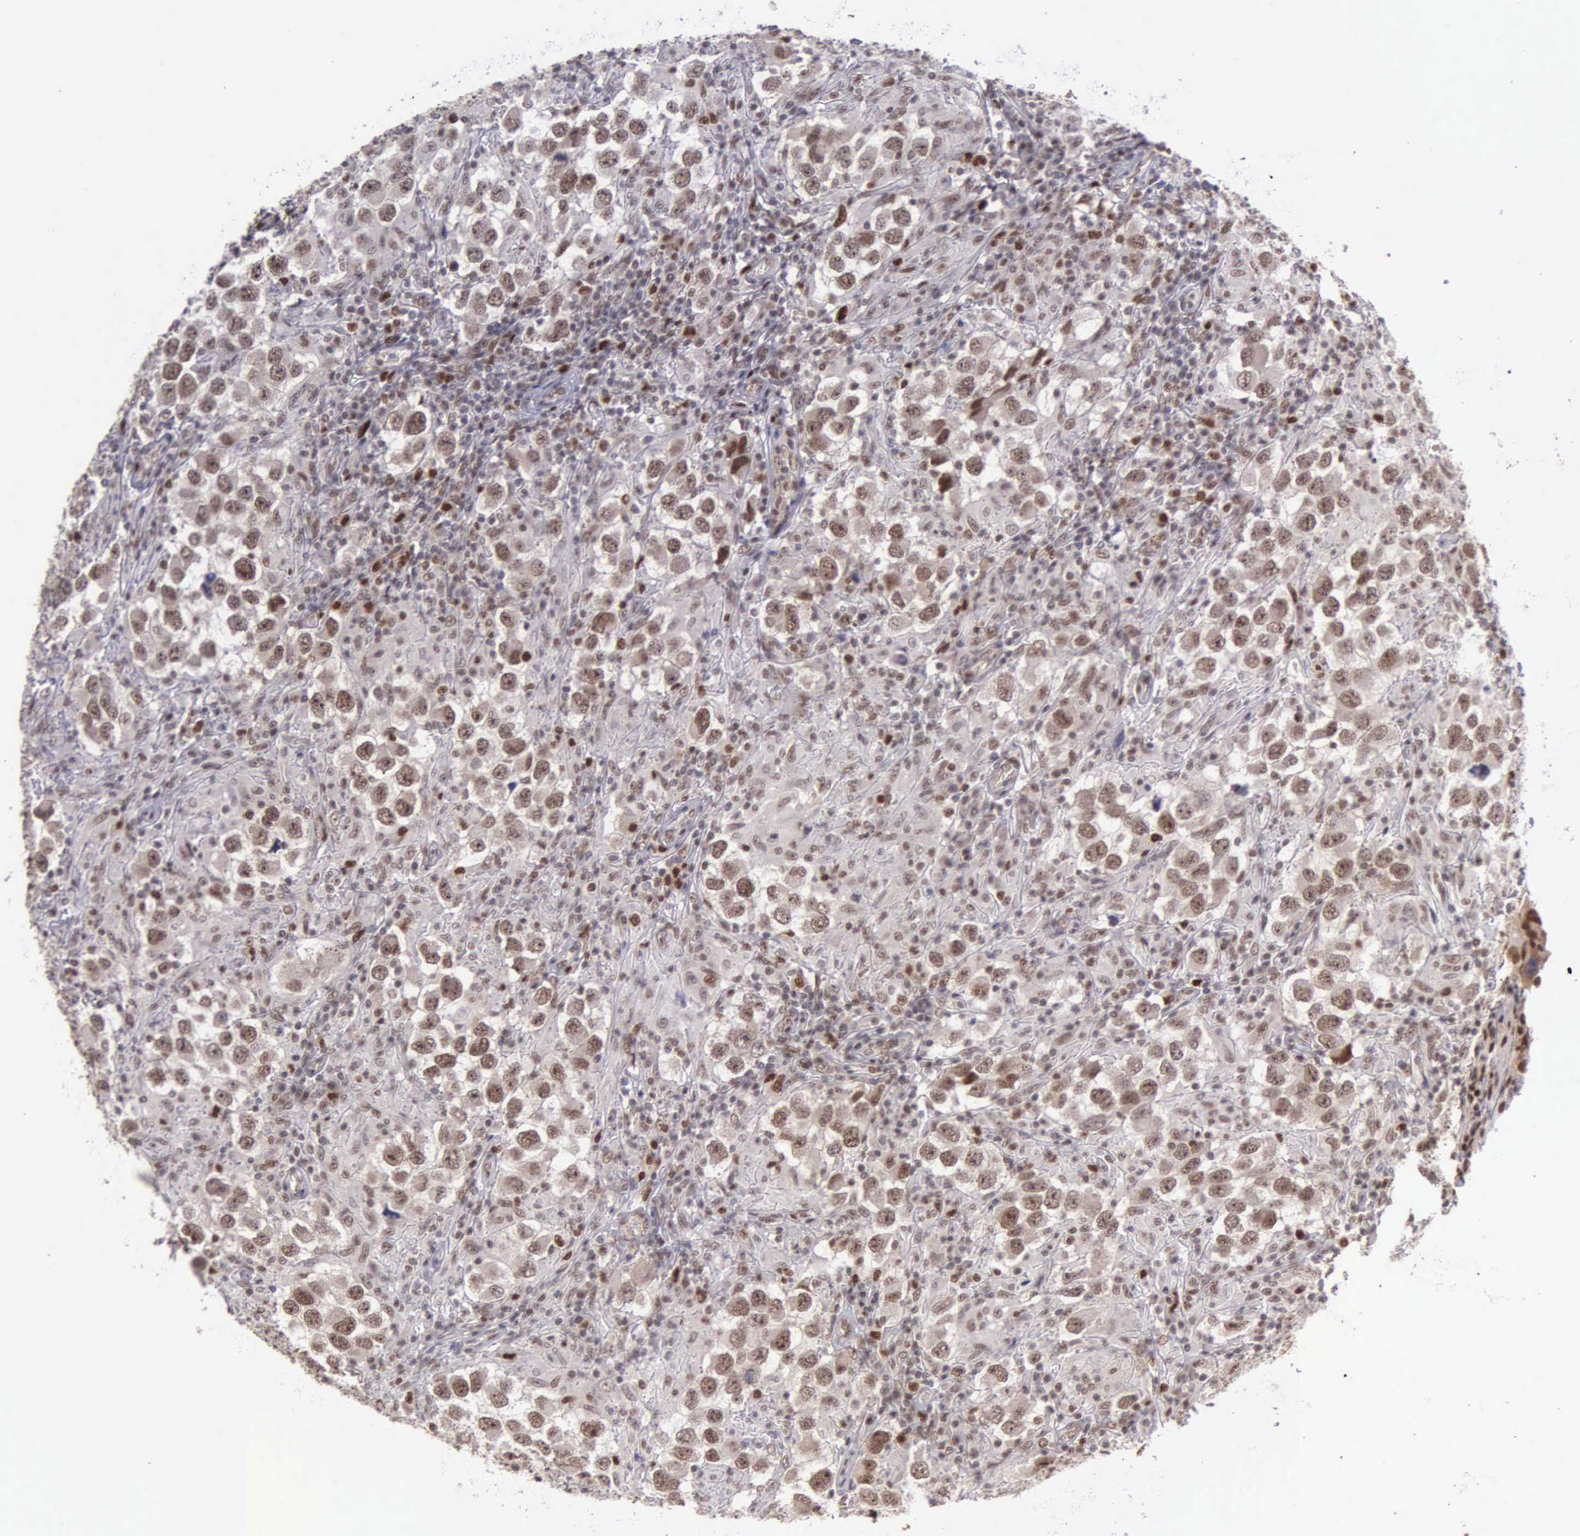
{"staining": {"intensity": "moderate", "quantity": ">75%", "location": "cytoplasmic/membranous,nuclear"}, "tissue": "testis cancer", "cell_type": "Tumor cells", "image_type": "cancer", "snomed": [{"axis": "morphology", "description": "Carcinoma, Embryonal, NOS"}, {"axis": "topography", "description": "Testis"}], "caption": "Moderate cytoplasmic/membranous and nuclear staining is identified in about >75% of tumor cells in testis cancer (embryonal carcinoma). Using DAB (brown) and hematoxylin (blue) stains, captured at high magnification using brightfield microscopy.", "gene": "UBR7", "patient": {"sex": "male", "age": 21}}